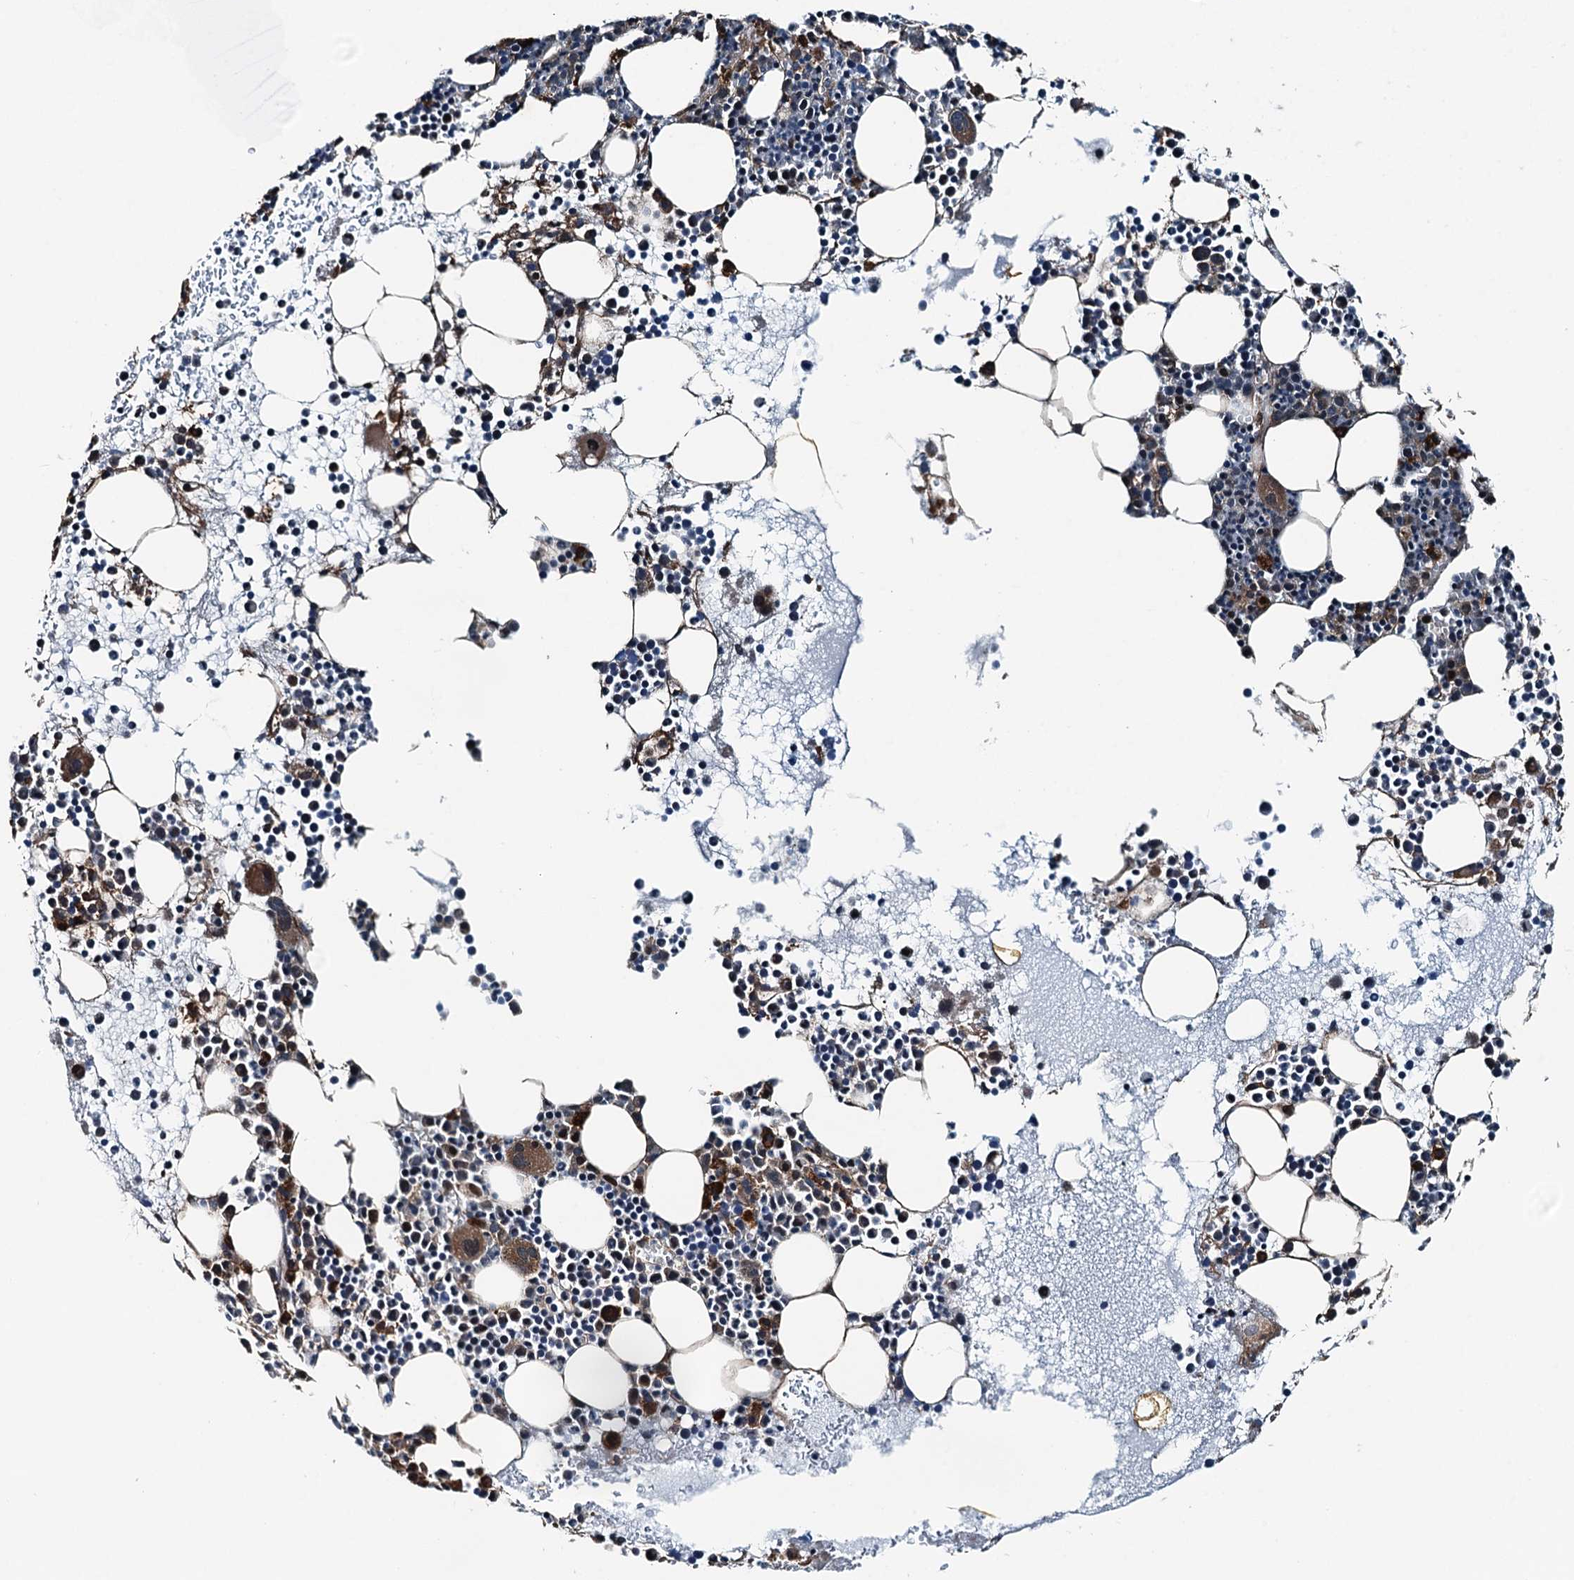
{"staining": {"intensity": "strong", "quantity": "25%-75%", "location": "cytoplasmic/membranous,nuclear"}, "tissue": "bone marrow", "cell_type": "Hematopoietic cells", "image_type": "normal", "snomed": [{"axis": "morphology", "description": "Normal tissue, NOS"}, {"axis": "topography", "description": "Bone marrow"}], "caption": "A brown stain shows strong cytoplasmic/membranous,nuclear positivity of a protein in hematopoietic cells of unremarkable bone marrow.", "gene": "TAMALIN", "patient": {"sex": "female", "age": 76}}